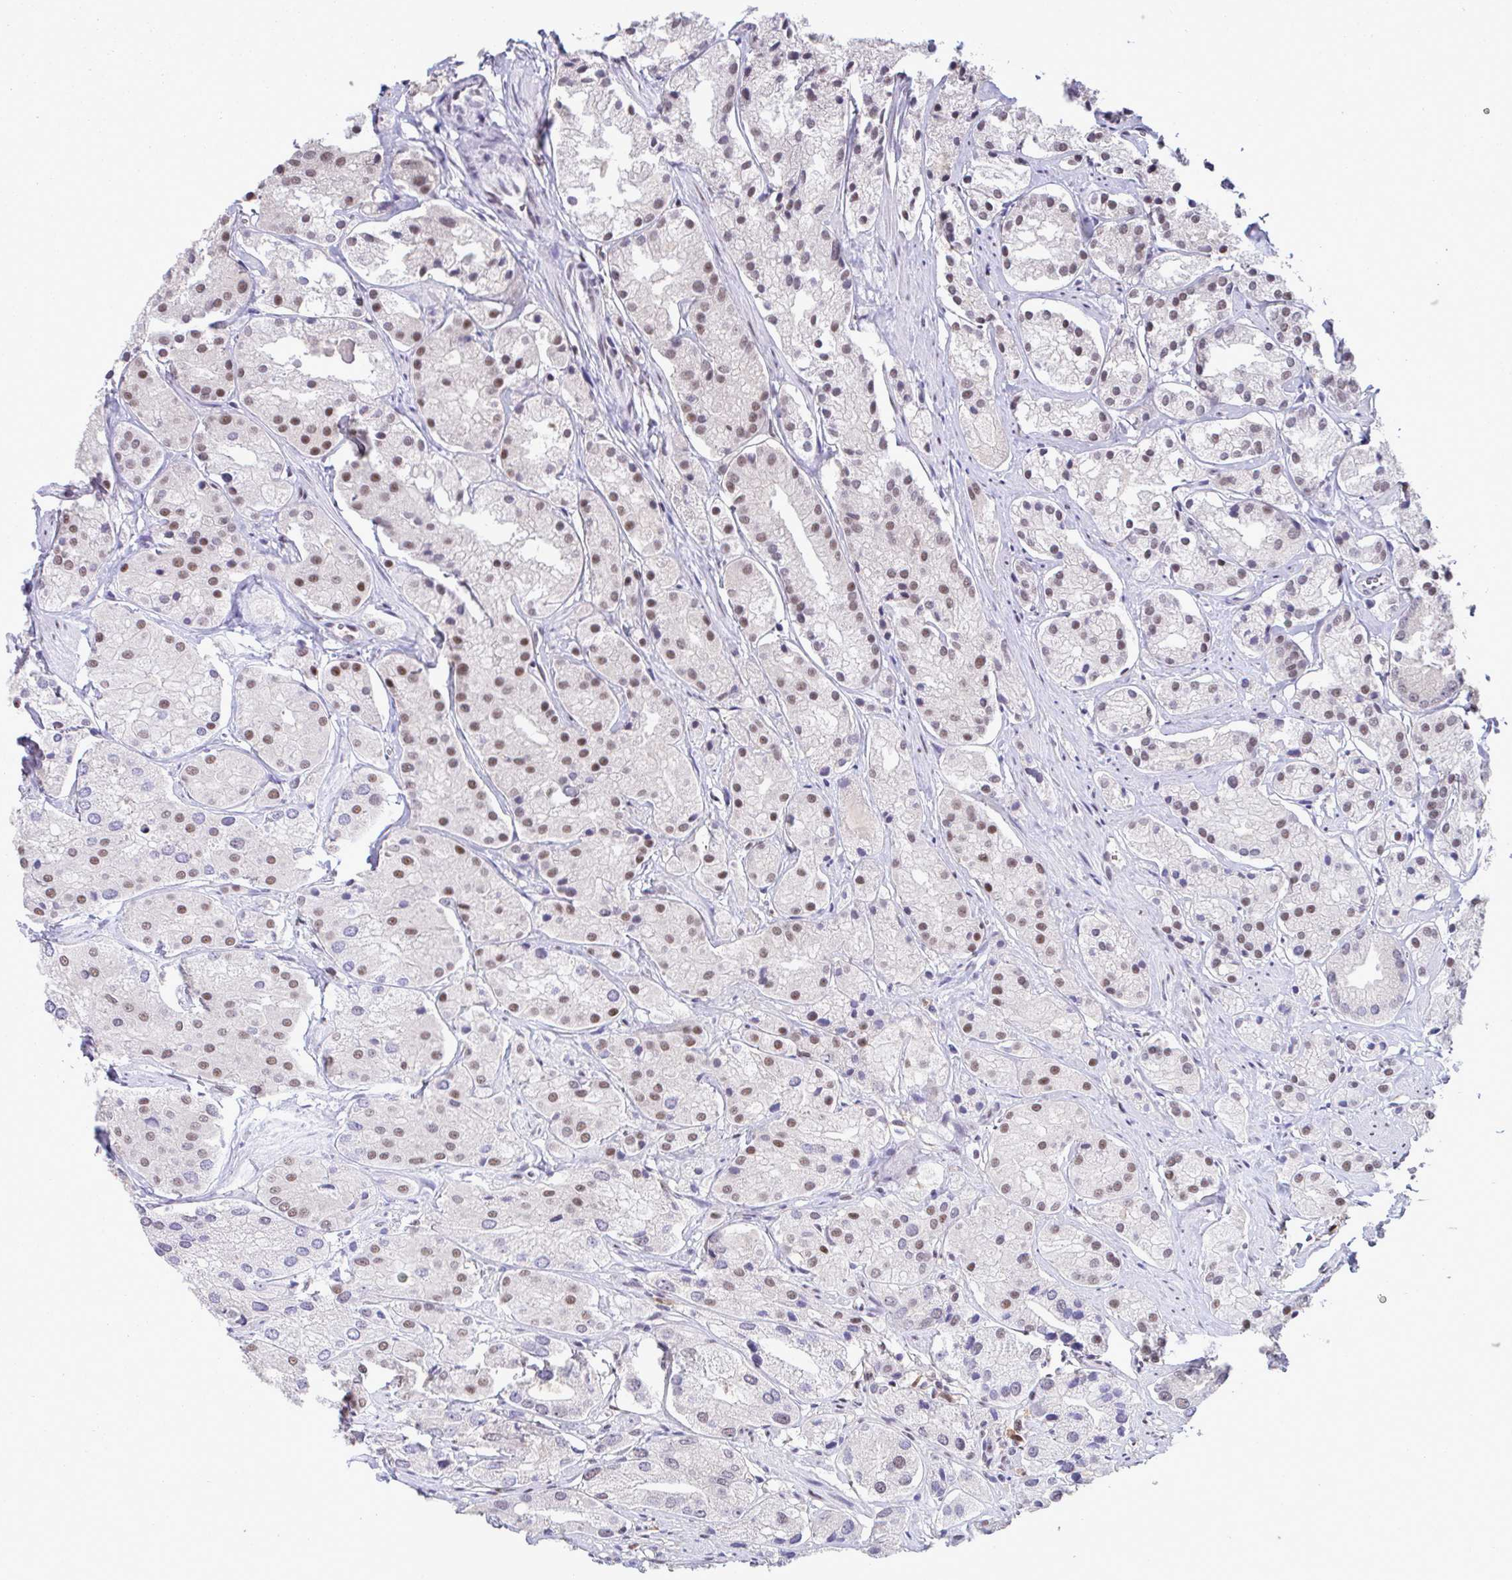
{"staining": {"intensity": "moderate", "quantity": ">75%", "location": "nuclear"}, "tissue": "prostate cancer", "cell_type": "Tumor cells", "image_type": "cancer", "snomed": [{"axis": "morphology", "description": "Adenocarcinoma, Low grade"}, {"axis": "topography", "description": "Prostate"}], "caption": "Immunohistochemical staining of prostate cancer demonstrates medium levels of moderate nuclear protein expression in about >75% of tumor cells.", "gene": "OR6K3", "patient": {"sex": "male", "age": 69}}